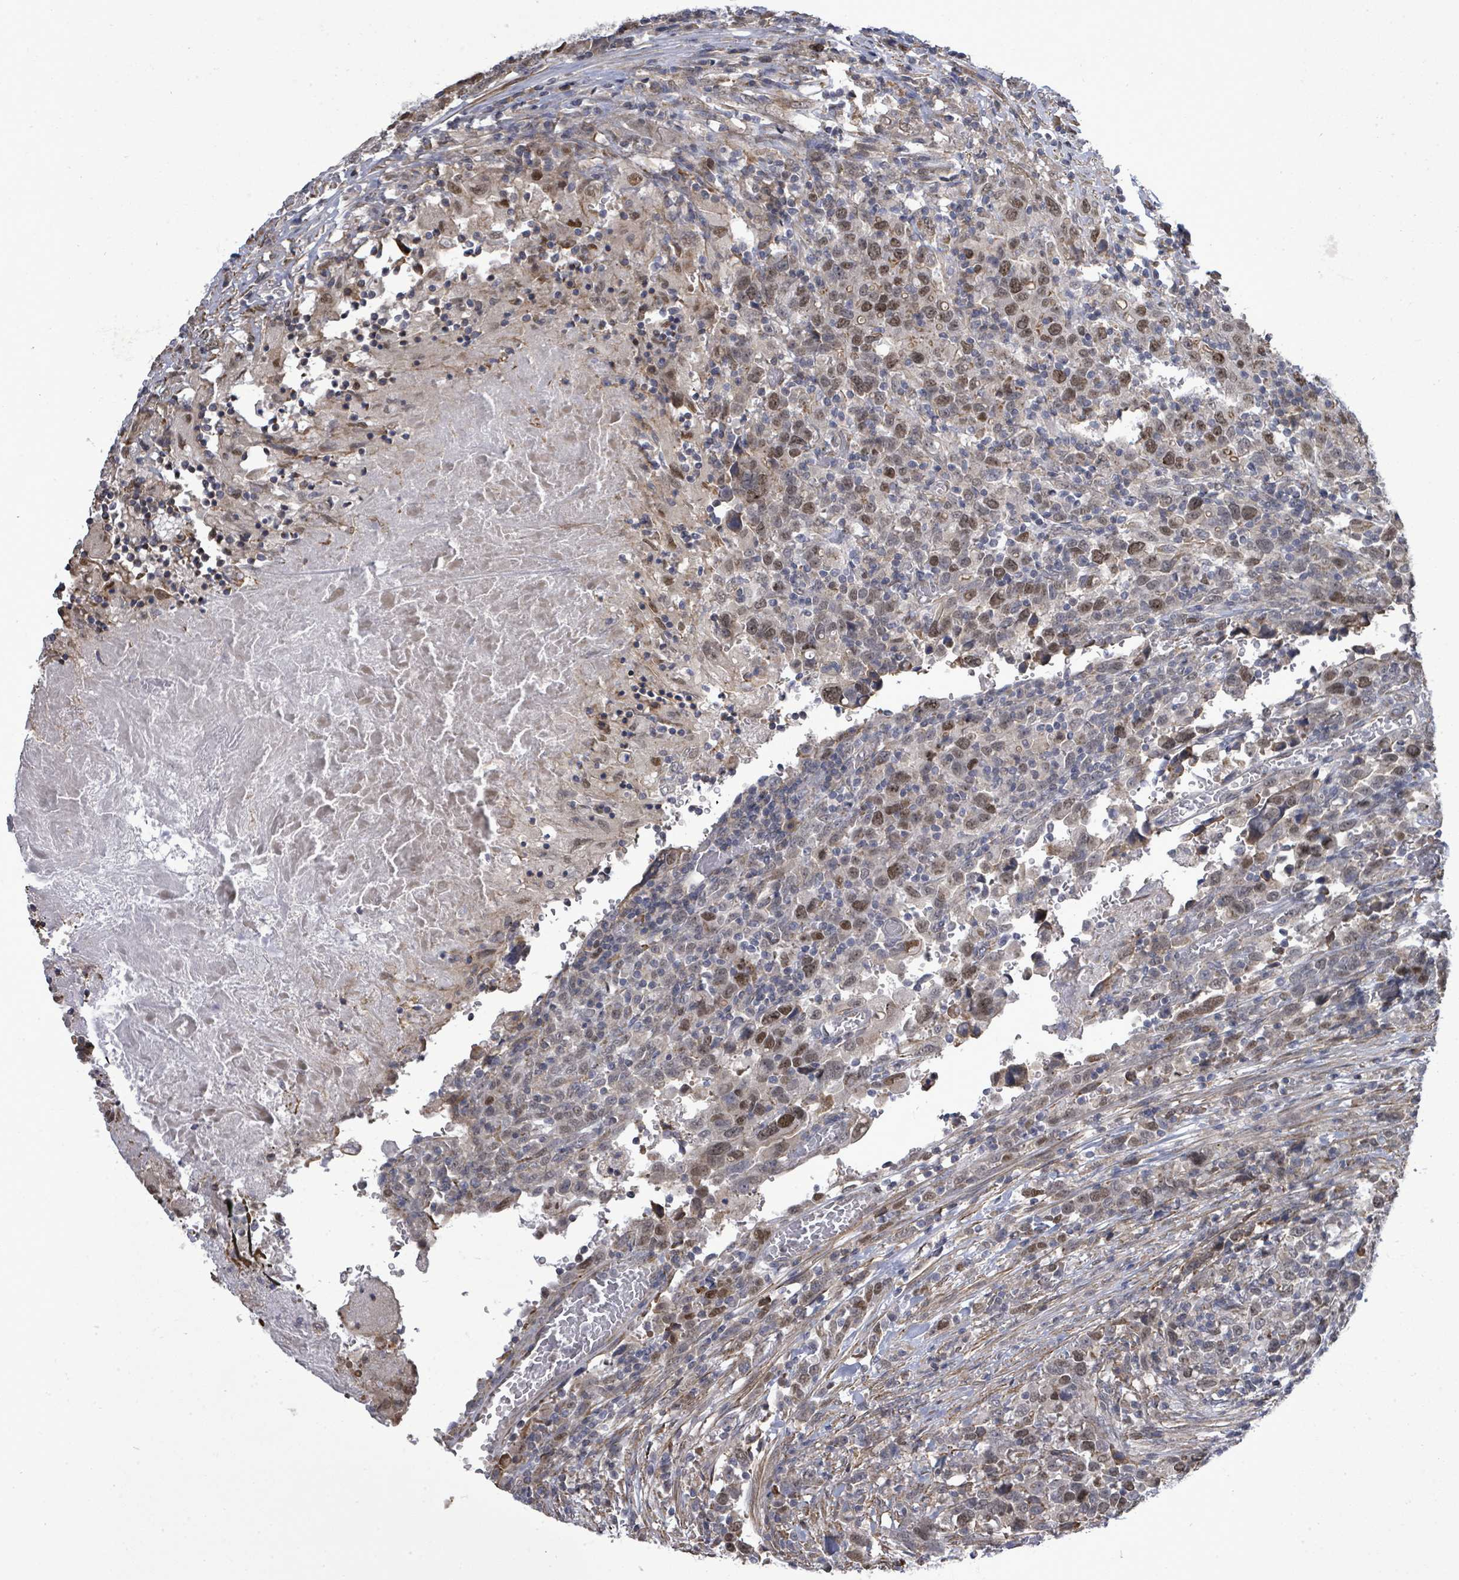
{"staining": {"intensity": "moderate", "quantity": "25%-75%", "location": "nuclear"}, "tissue": "urothelial cancer", "cell_type": "Tumor cells", "image_type": "cancer", "snomed": [{"axis": "morphology", "description": "Urothelial carcinoma, High grade"}, {"axis": "topography", "description": "Urinary bladder"}], "caption": "IHC (DAB (3,3'-diaminobenzidine)) staining of human urothelial carcinoma (high-grade) shows moderate nuclear protein staining in about 25%-75% of tumor cells.", "gene": "PAPSS1", "patient": {"sex": "male", "age": 61}}